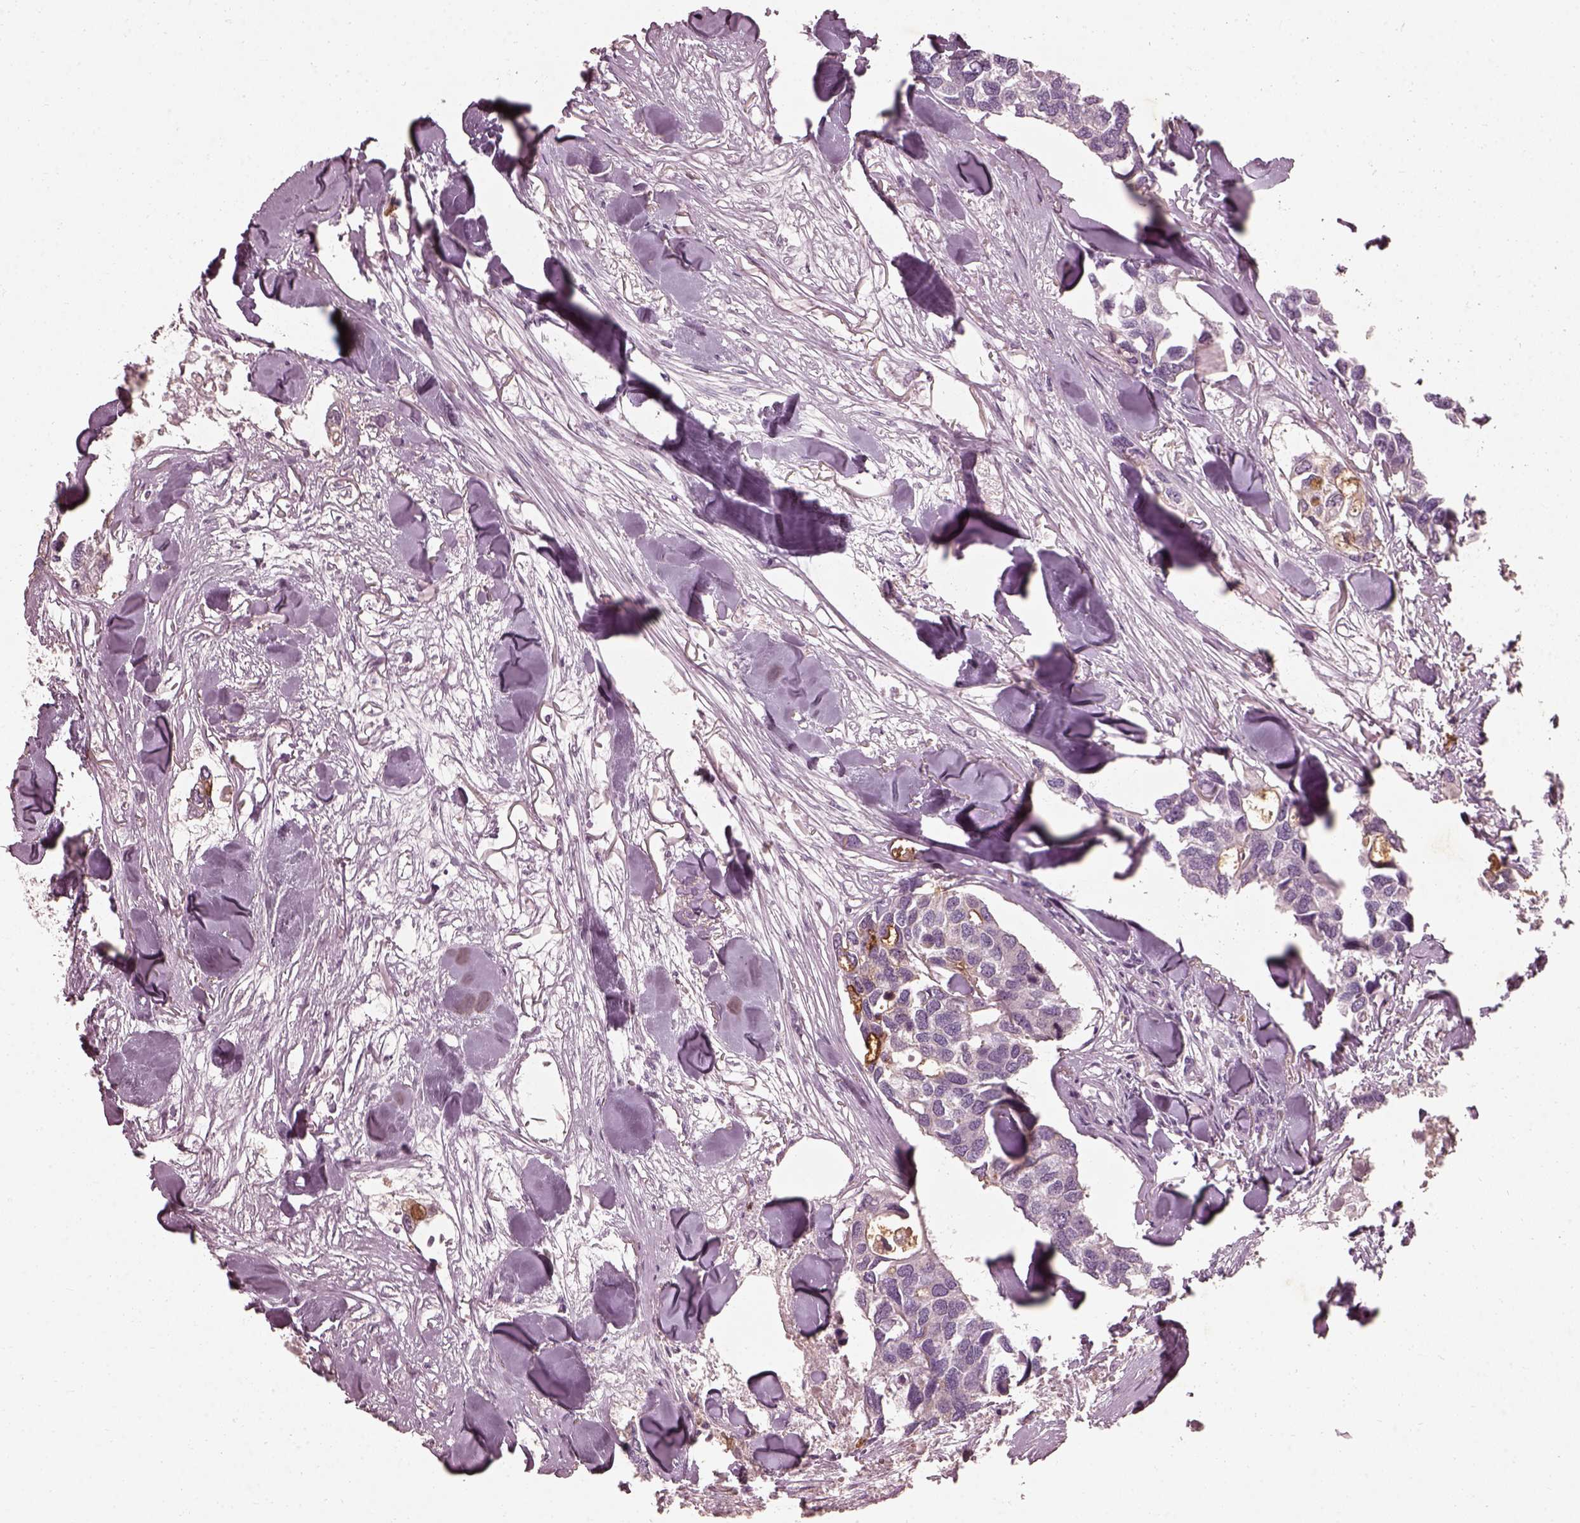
{"staining": {"intensity": "negative", "quantity": "none", "location": "none"}, "tissue": "breast cancer", "cell_type": "Tumor cells", "image_type": "cancer", "snomed": [{"axis": "morphology", "description": "Duct carcinoma"}, {"axis": "topography", "description": "Breast"}], "caption": "Immunohistochemical staining of human breast cancer (invasive ductal carcinoma) shows no significant expression in tumor cells. (IHC, brightfield microscopy, high magnification).", "gene": "FUT4", "patient": {"sex": "female", "age": 83}}